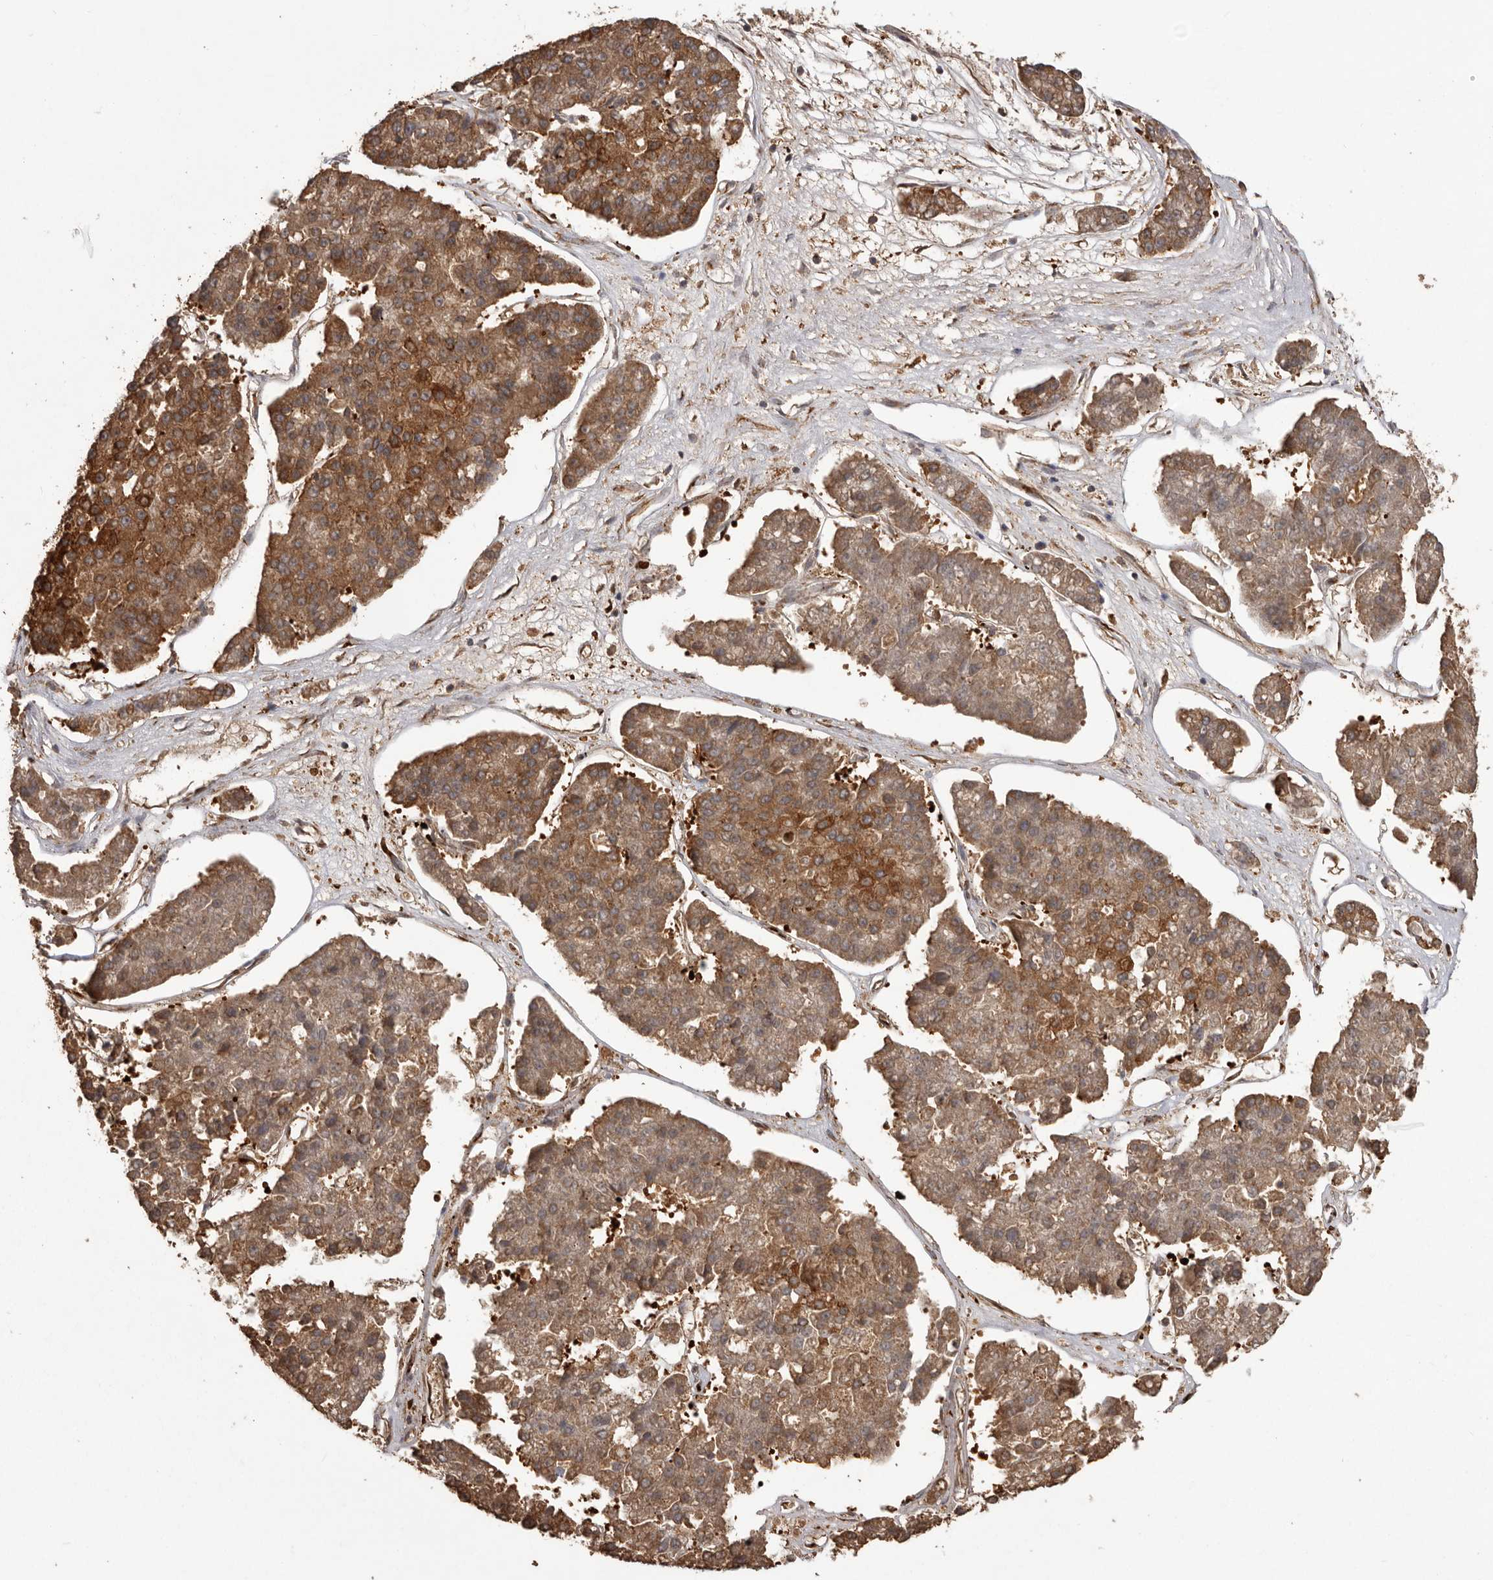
{"staining": {"intensity": "strong", "quantity": ">75%", "location": "cytoplasmic/membranous"}, "tissue": "pancreatic cancer", "cell_type": "Tumor cells", "image_type": "cancer", "snomed": [{"axis": "morphology", "description": "Adenocarcinoma, NOS"}, {"axis": "topography", "description": "Pancreas"}], "caption": "Protein analysis of pancreatic cancer (adenocarcinoma) tissue shows strong cytoplasmic/membranous expression in about >75% of tumor cells.", "gene": "SLC22A3", "patient": {"sex": "male", "age": 50}}